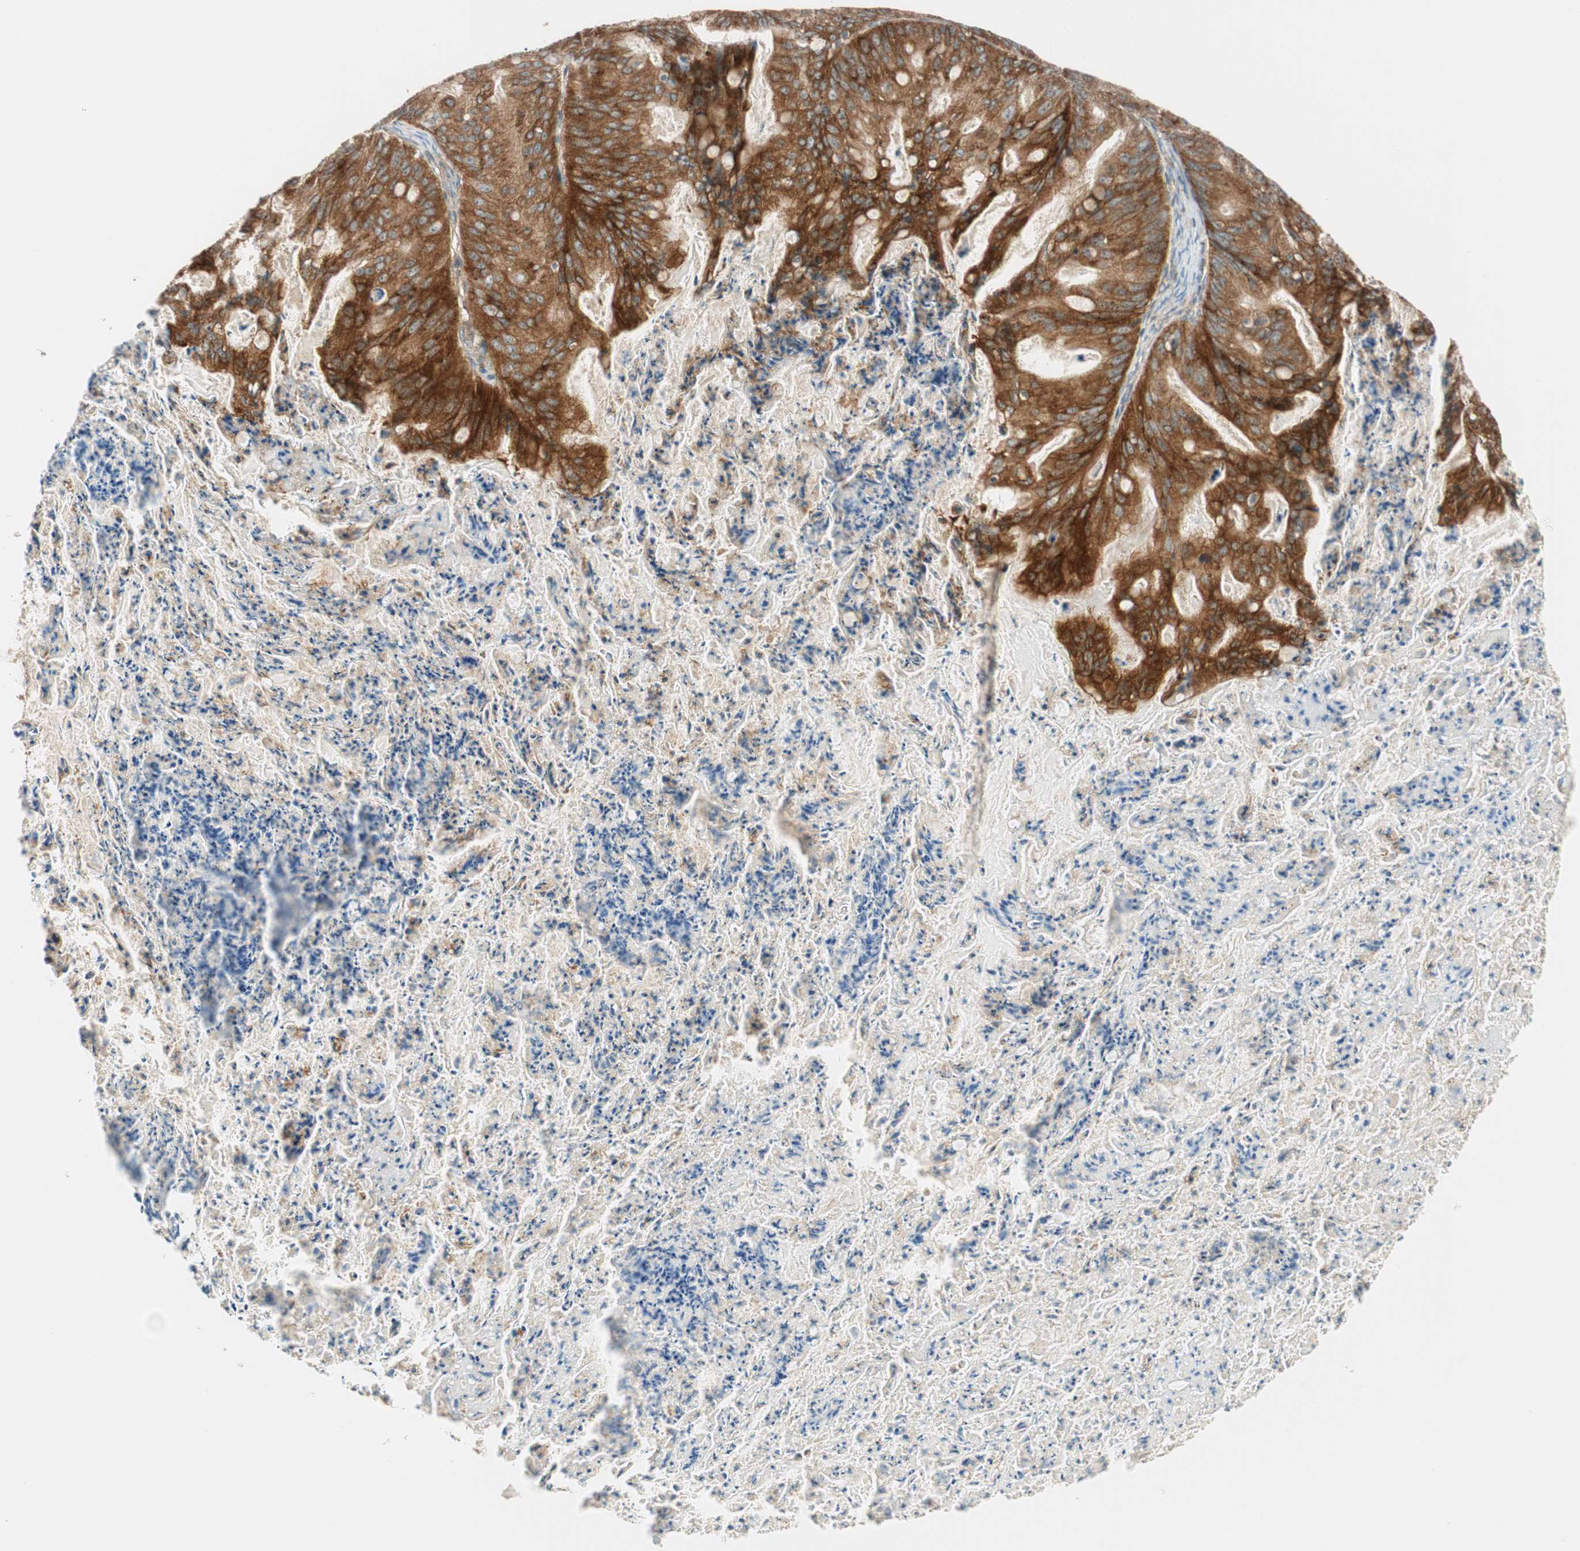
{"staining": {"intensity": "strong", "quantity": ">75%", "location": "cytoplasmic/membranous"}, "tissue": "ovarian cancer", "cell_type": "Tumor cells", "image_type": "cancer", "snomed": [{"axis": "morphology", "description": "Cystadenocarcinoma, mucinous, NOS"}, {"axis": "topography", "description": "Ovary"}], "caption": "Immunohistochemistry image of human ovarian cancer stained for a protein (brown), which reveals high levels of strong cytoplasmic/membranous expression in about >75% of tumor cells.", "gene": "ABI1", "patient": {"sex": "female", "age": 36}}